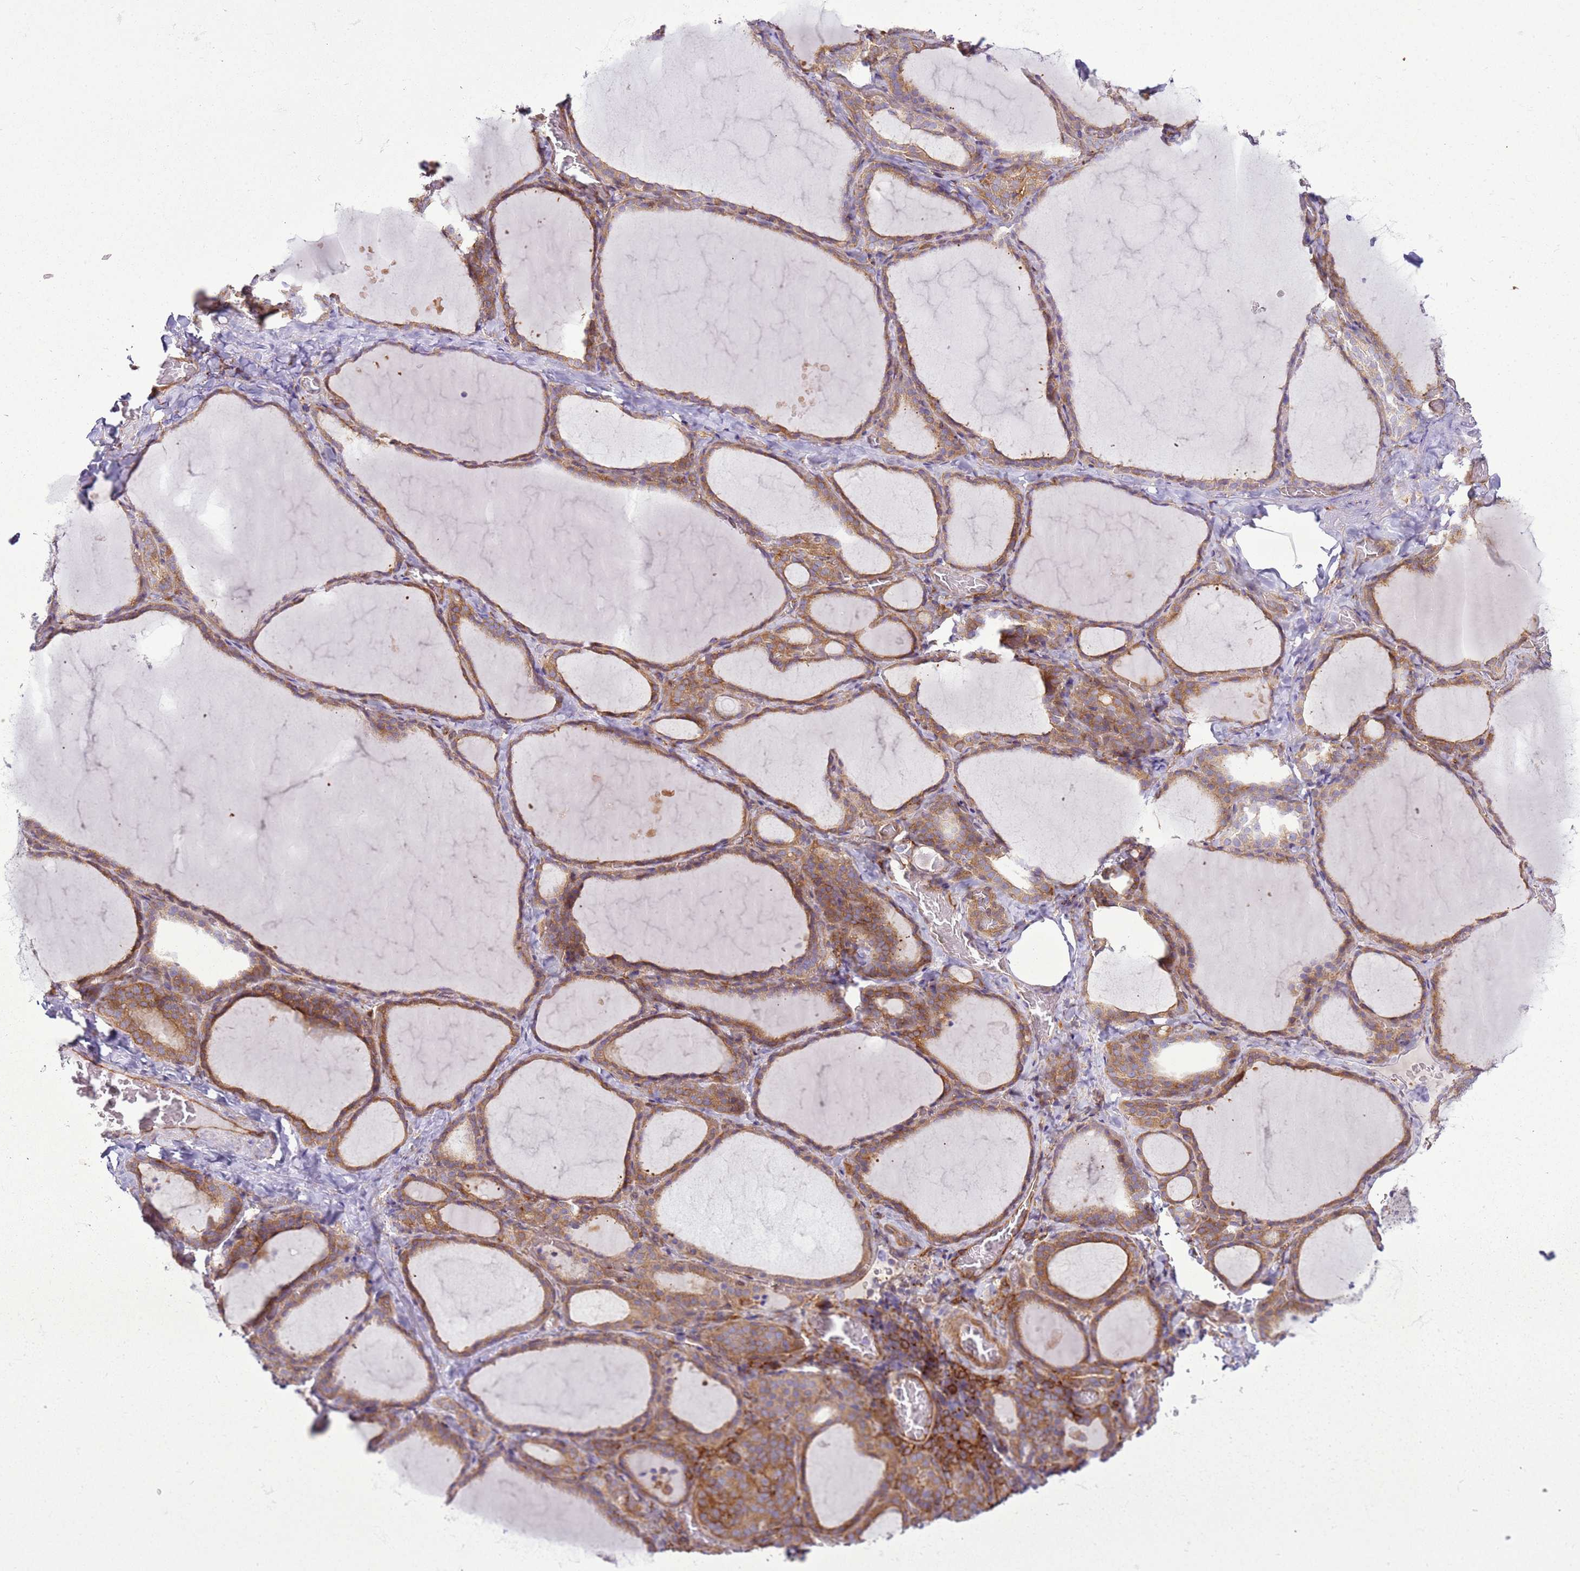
{"staining": {"intensity": "moderate", "quantity": ">75%", "location": "cytoplasmic/membranous"}, "tissue": "thyroid gland", "cell_type": "Glandular cells", "image_type": "normal", "snomed": [{"axis": "morphology", "description": "Normal tissue, NOS"}, {"axis": "topography", "description": "Thyroid gland"}], "caption": "The micrograph reveals immunohistochemical staining of unremarkable thyroid gland. There is moderate cytoplasmic/membranous positivity is present in approximately >75% of glandular cells.", "gene": "SNX21", "patient": {"sex": "female", "age": 39}}